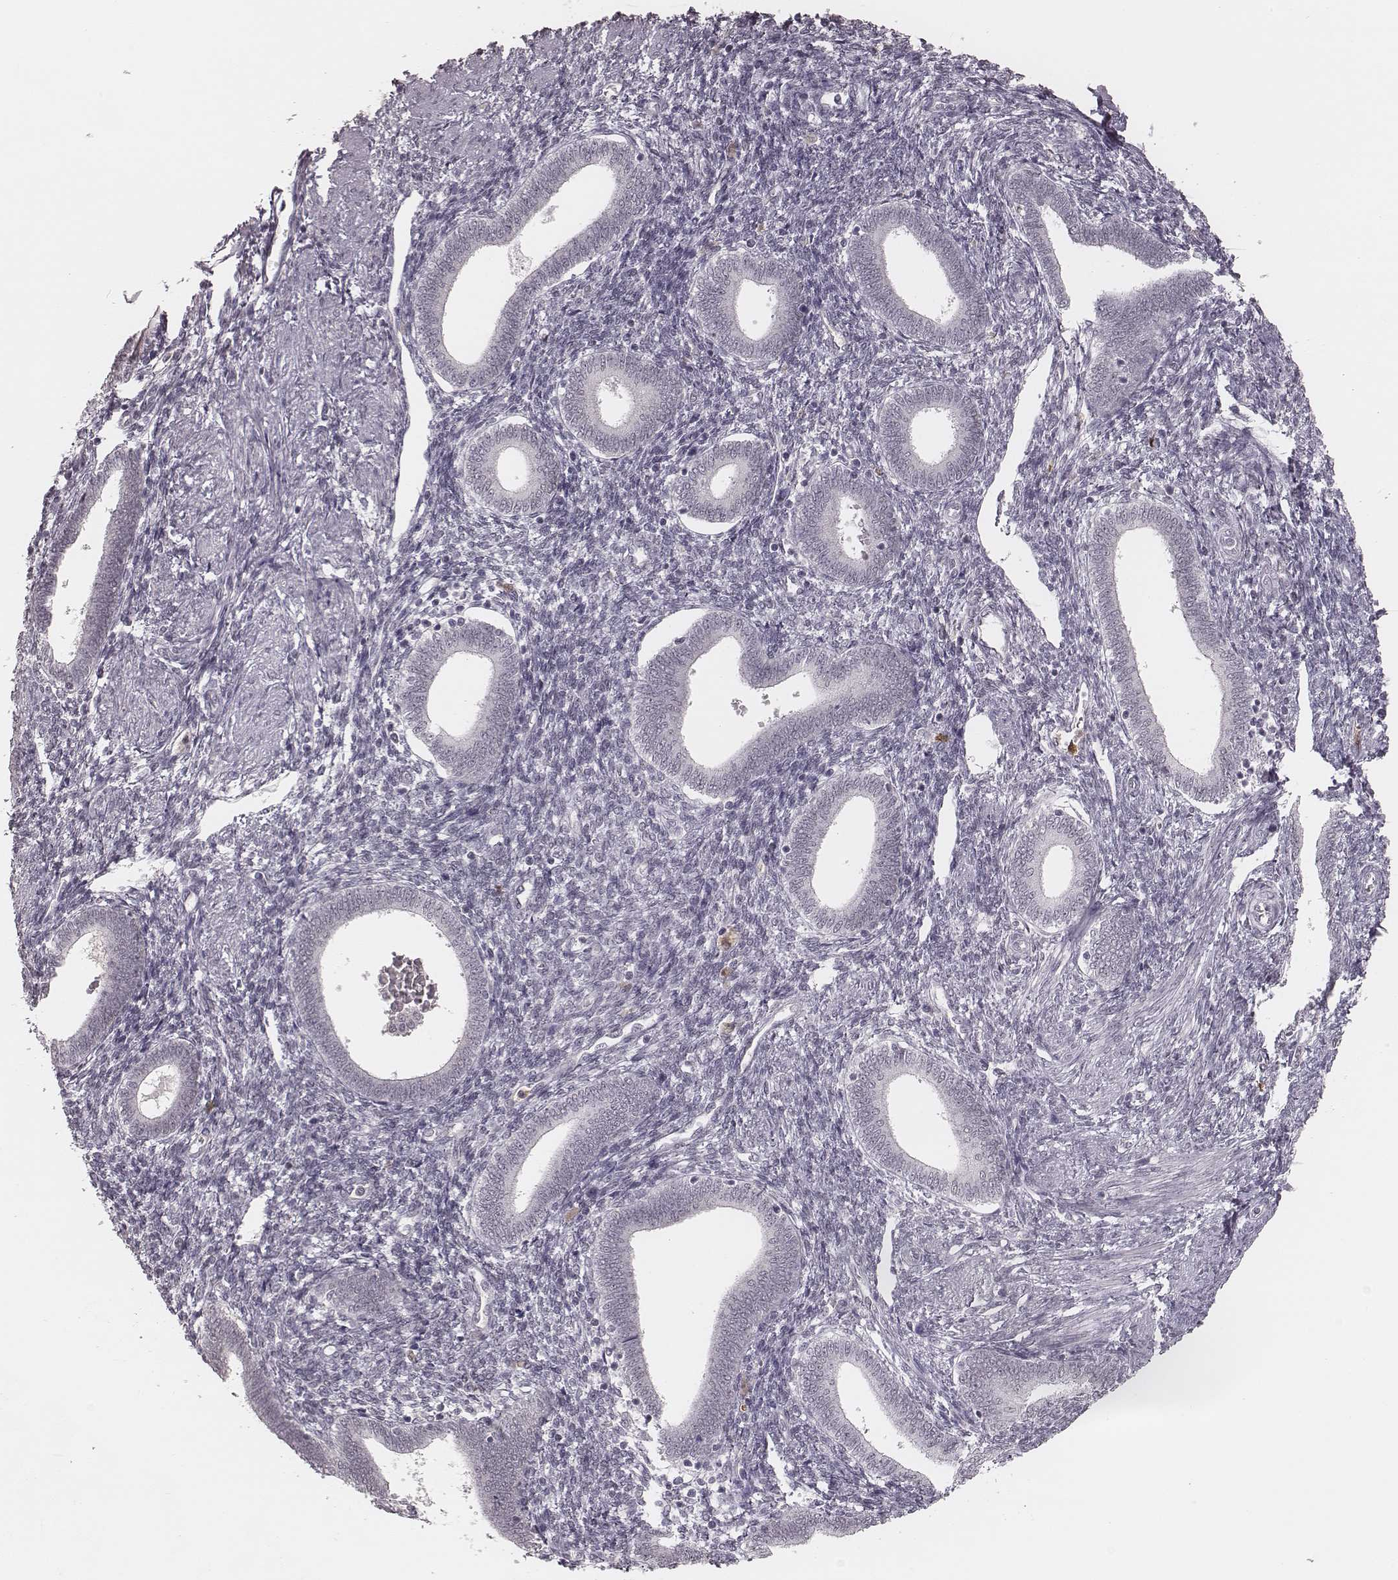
{"staining": {"intensity": "negative", "quantity": "none", "location": "none"}, "tissue": "endometrium", "cell_type": "Cells in endometrial stroma", "image_type": "normal", "snomed": [{"axis": "morphology", "description": "Normal tissue, NOS"}, {"axis": "topography", "description": "Endometrium"}], "caption": "Immunohistochemical staining of normal human endometrium exhibits no significant expression in cells in endometrial stroma. (DAB (3,3'-diaminobenzidine) IHC with hematoxylin counter stain).", "gene": "KITLG", "patient": {"sex": "female", "age": 42}}